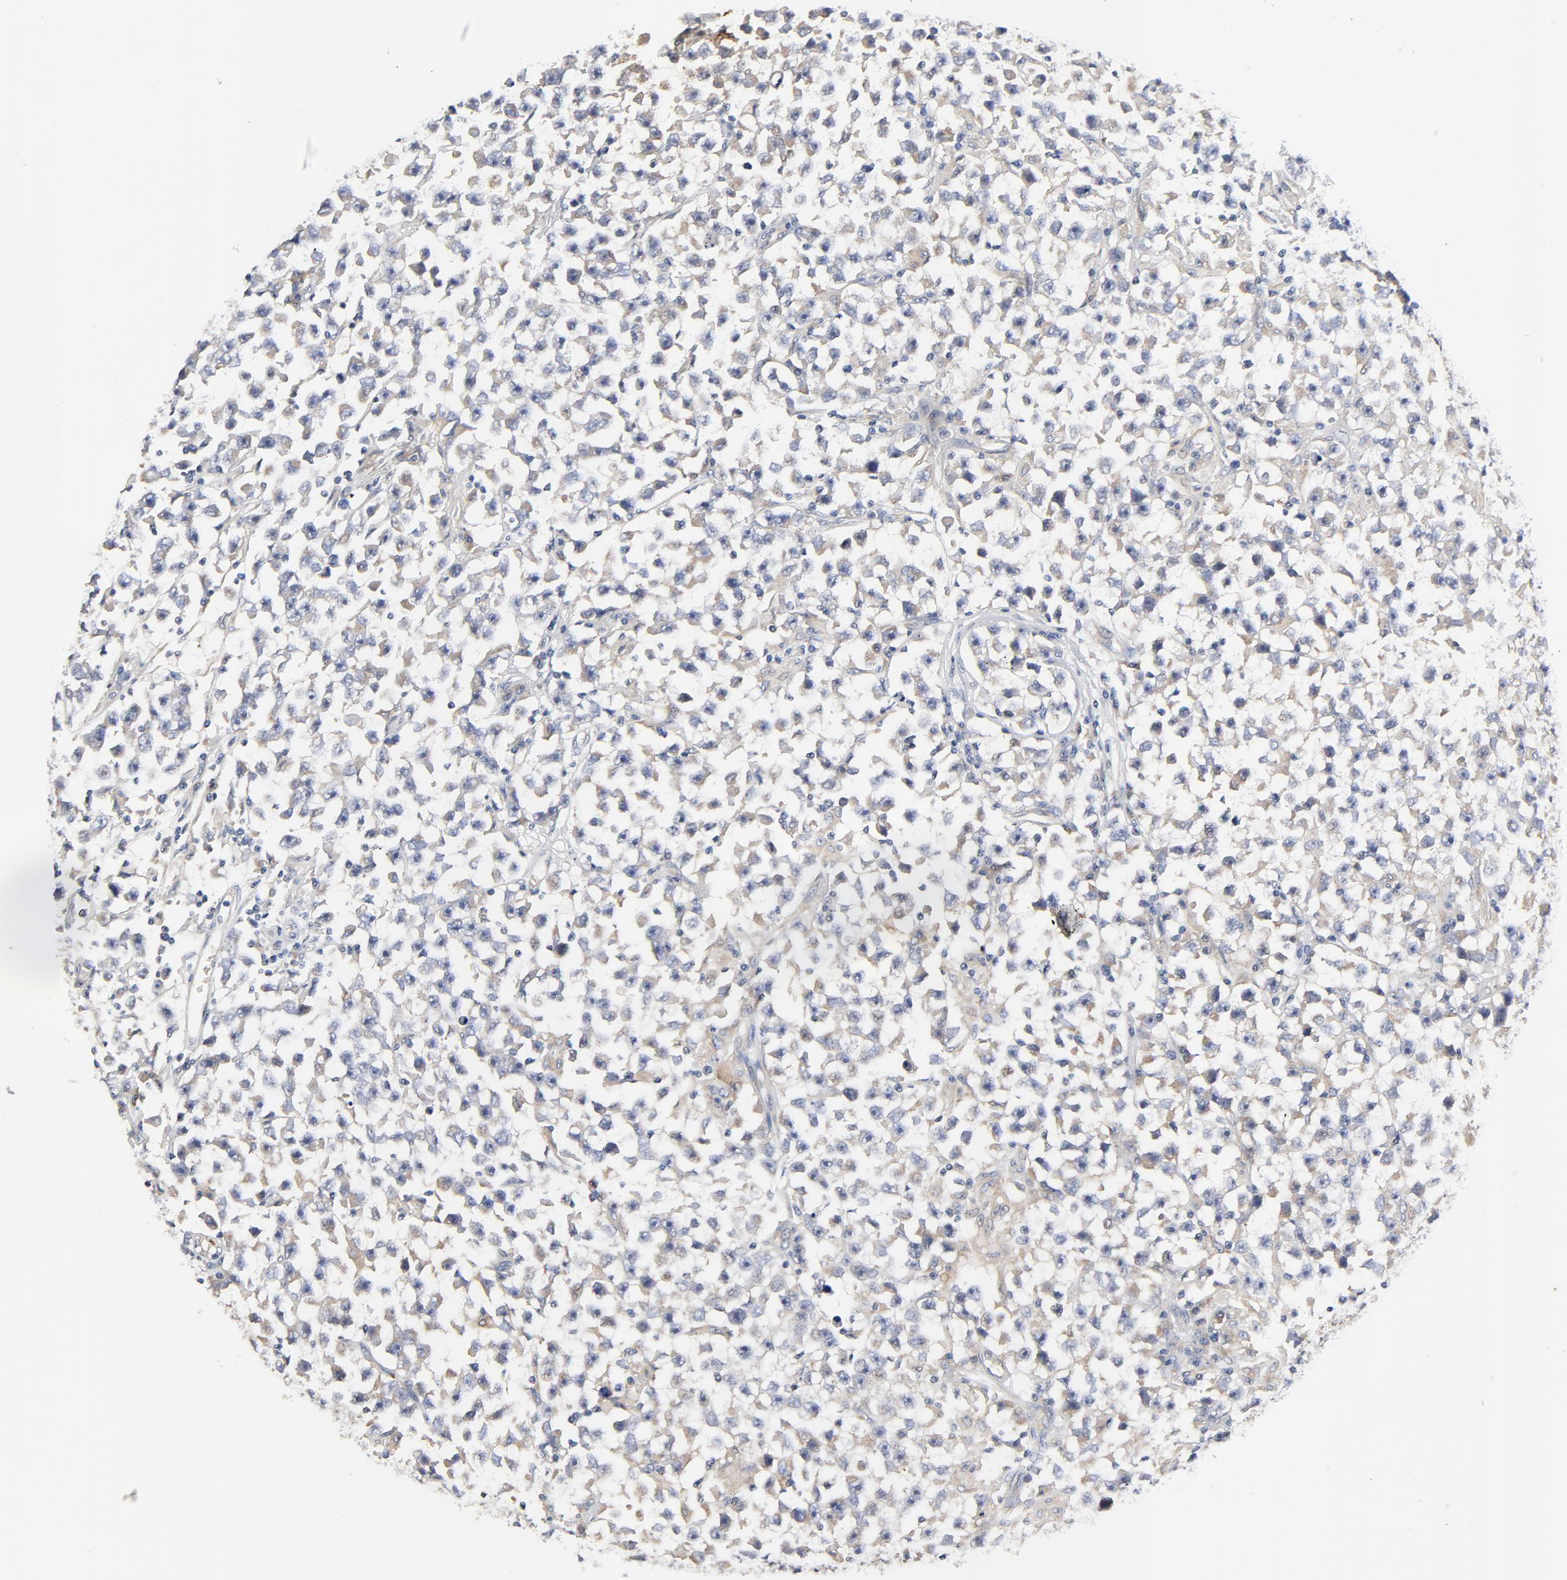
{"staining": {"intensity": "weak", "quantity": "25%-75%", "location": "cytoplasmic/membranous"}, "tissue": "testis cancer", "cell_type": "Tumor cells", "image_type": "cancer", "snomed": [{"axis": "morphology", "description": "Seminoma, NOS"}, {"axis": "topography", "description": "Testis"}], "caption": "A histopathology image showing weak cytoplasmic/membranous positivity in about 25%-75% of tumor cells in testis seminoma, as visualized by brown immunohistochemical staining.", "gene": "VAV2", "patient": {"sex": "male", "age": 33}}